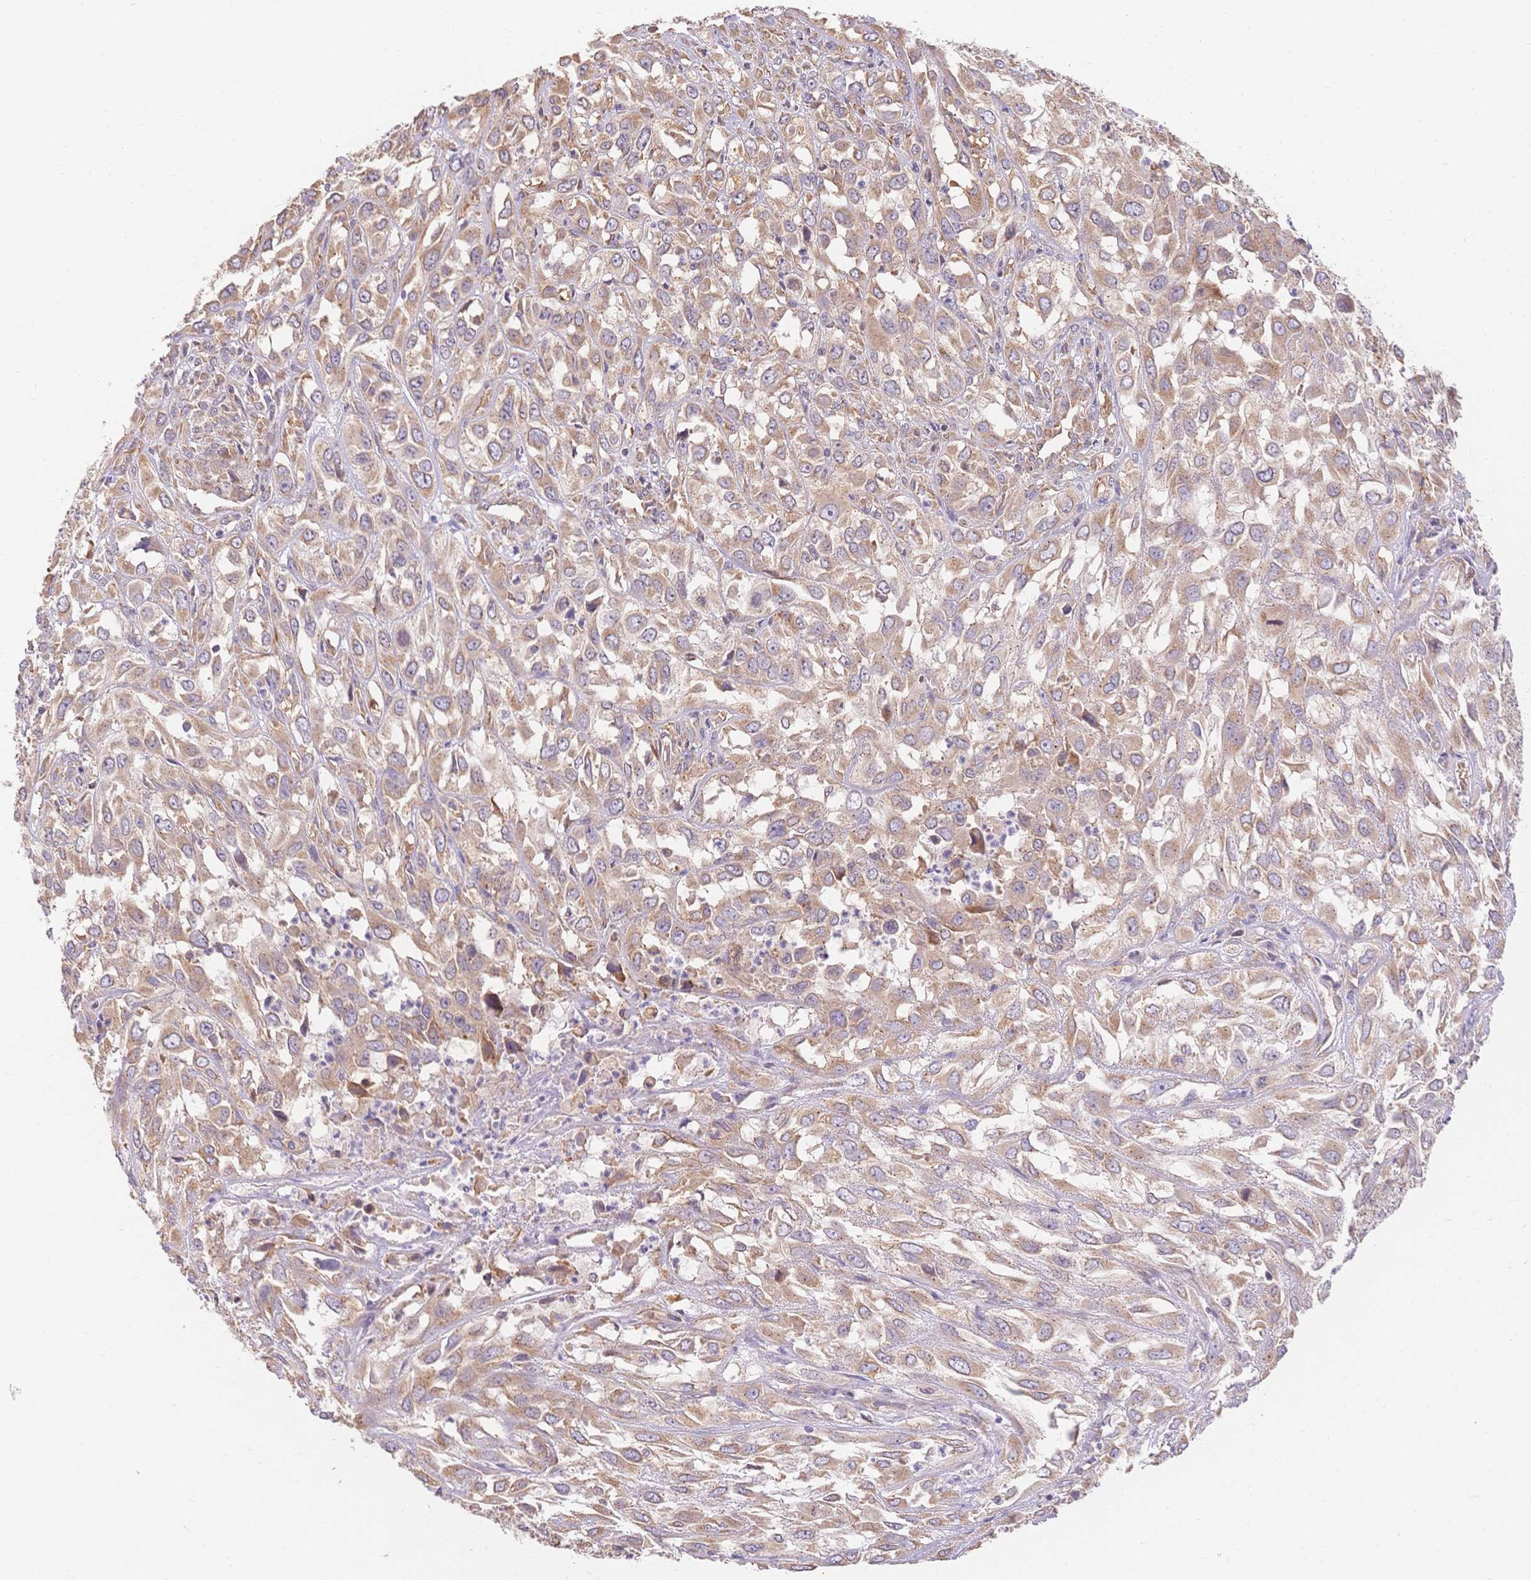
{"staining": {"intensity": "weak", "quantity": ">75%", "location": "cytoplasmic/membranous"}, "tissue": "urothelial cancer", "cell_type": "Tumor cells", "image_type": "cancer", "snomed": [{"axis": "morphology", "description": "Urothelial carcinoma, High grade"}, {"axis": "topography", "description": "Urinary bladder"}], "caption": "The micrograph shows immunohistochemical staining of urothelial cancer. There is weak cytoplasmic/membranous expression is seen in about >75% of tumor cells. The protein is shown in brown color, while the nuclei are stained blue.", "gene": "HS3ST5", "patient": {"sex": "male", "age": 67}}